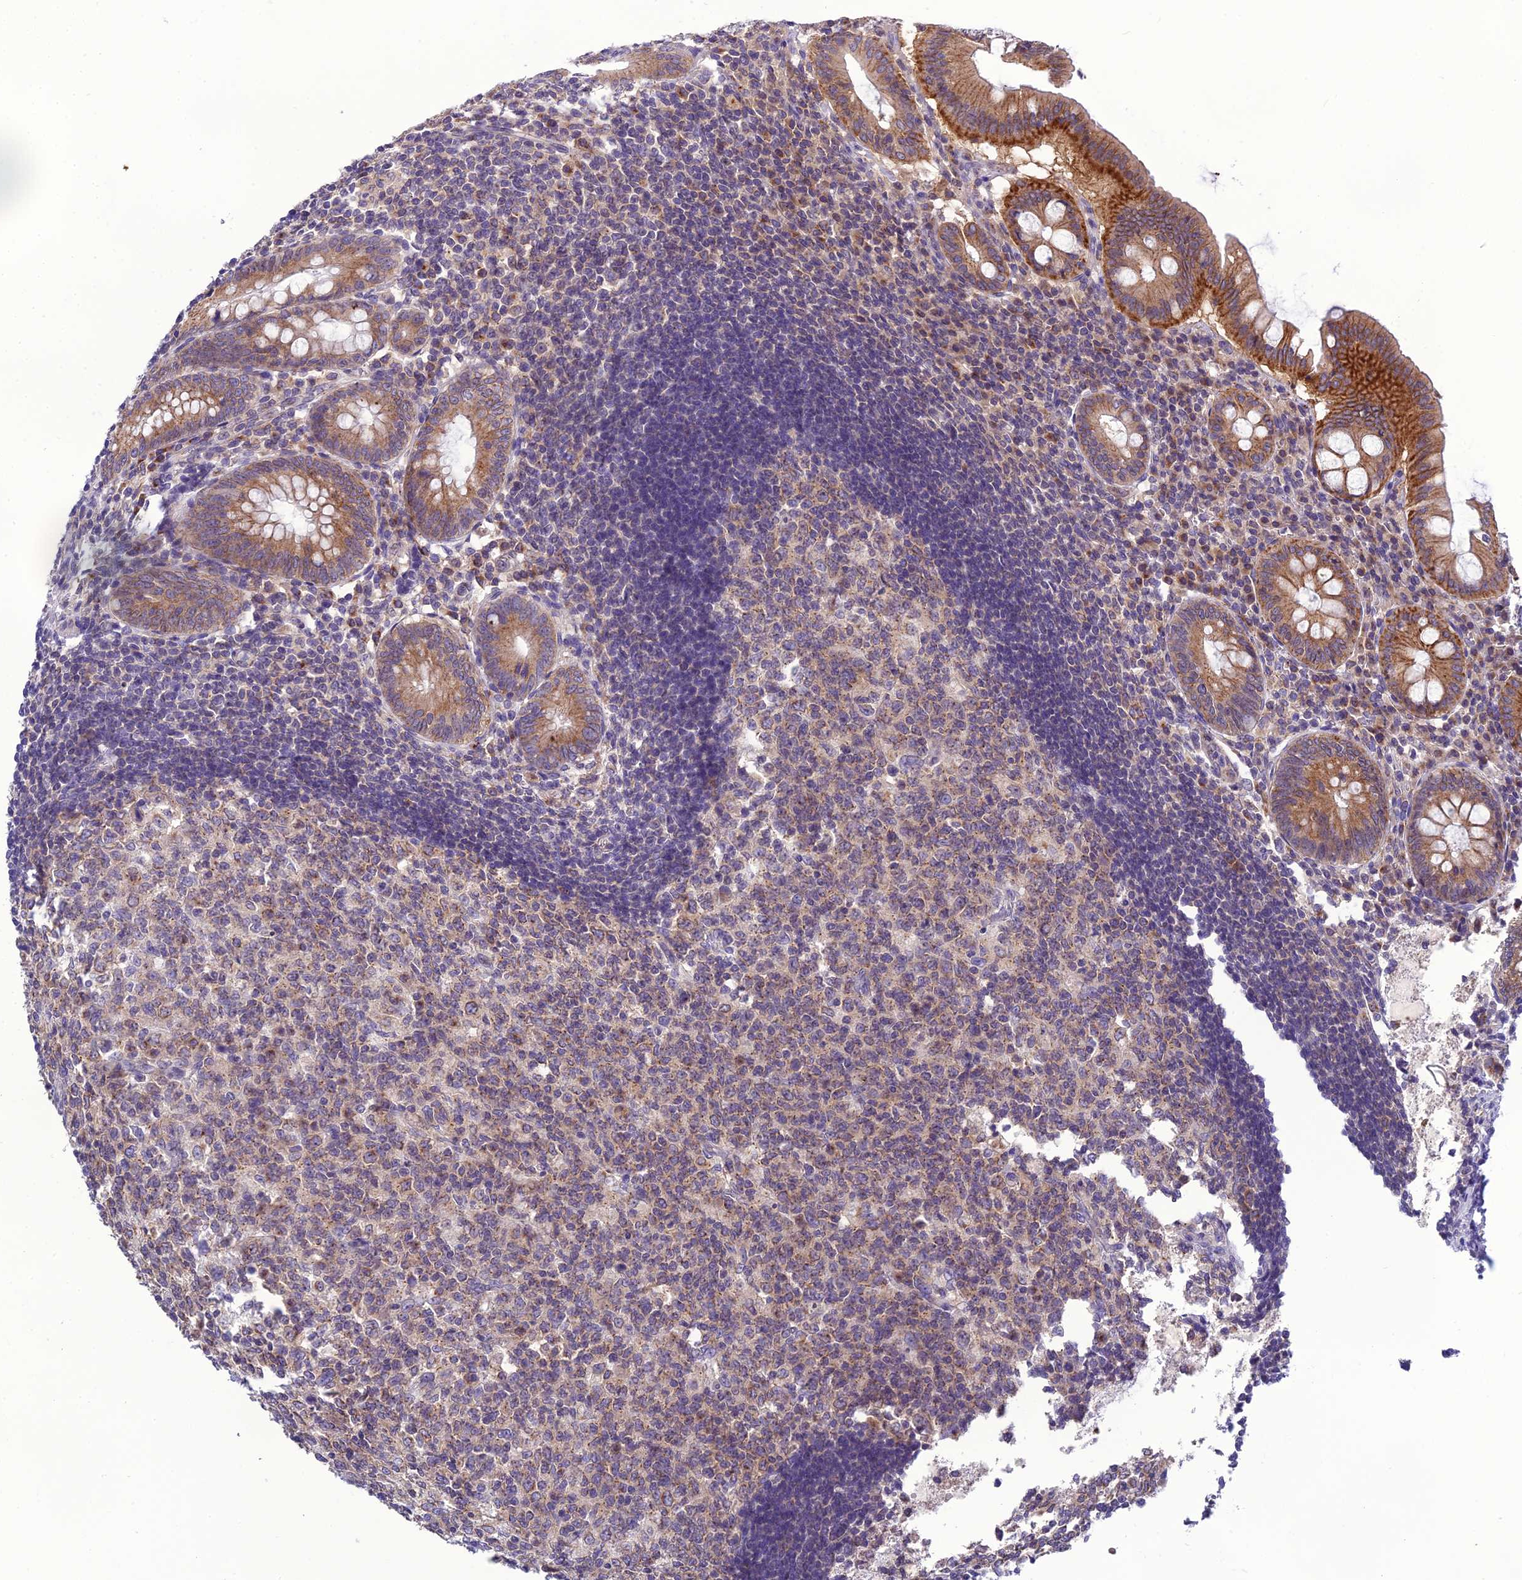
{"staining": {"intensity": "strong", "quantity": "25%-75%", "location": "cytoplasmic/membranous"}, "tissue": "appendix", "cell_type": "Glandular cells", "image_type": "normal", "snomed": [{"axis": "morphology", "description": "Normal tissue, NOS"}, {"axis": "topography", "description": "Appendix"}], "caption": "The photomicrograph exhibits immunohistochemical staining of normal appendix. There is strong cytoplasmic/membranous expression is identified in approximately 25%-75% of glandular cells. The staining was performed using DAB (3,3'-diaminobenzidine), with brown indicating positive protein expression. Nuclei are stained blue with hematoxylin.", "gene": "GOLPH3", "patient": {"sex": "female", "age": 54}}